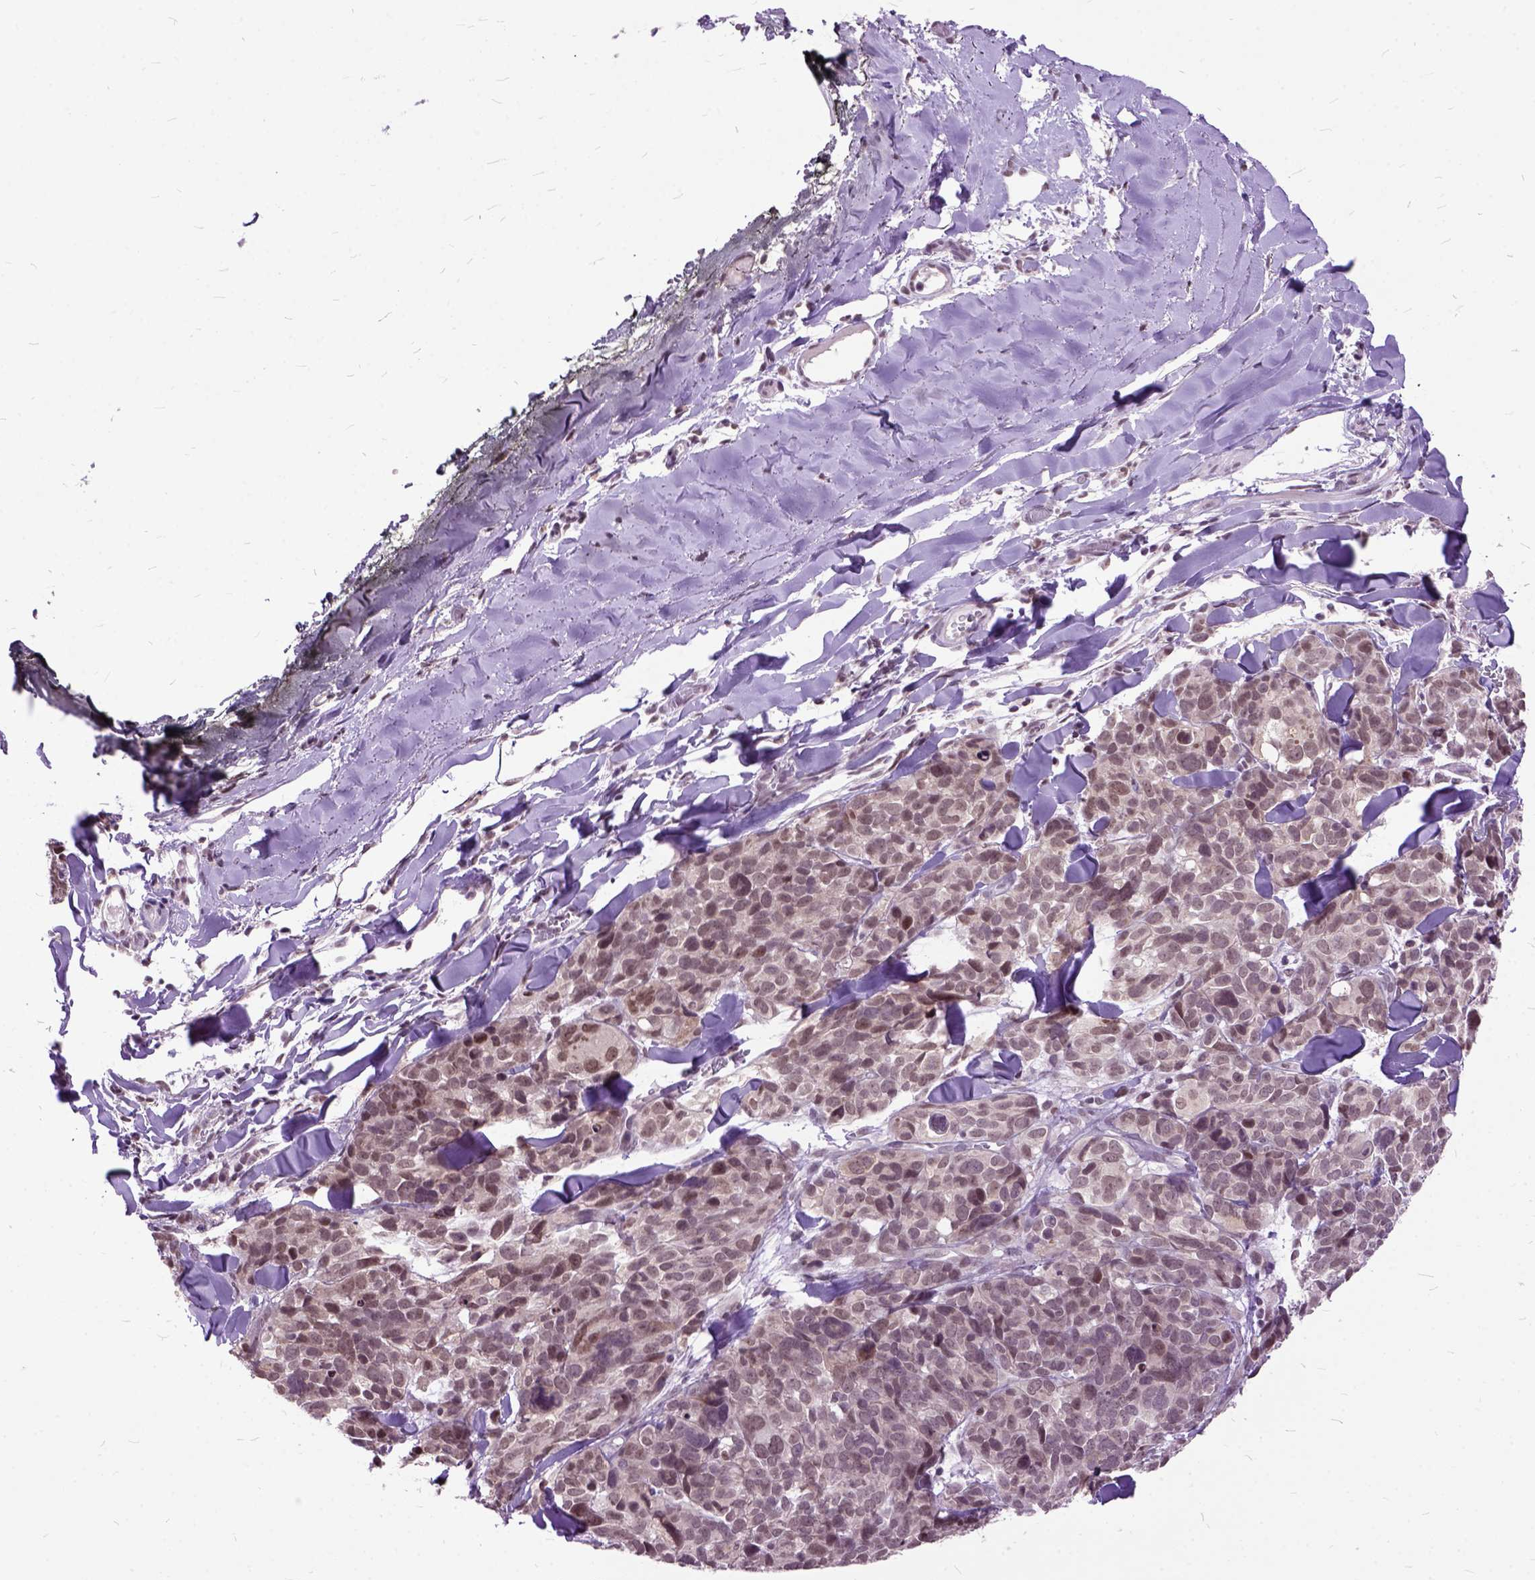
{"staining": {"intensity": "moderate", "quantity": ">75%", "location": "nuclear"}, "tissue": "melanoma", "cell_type": "Tumor cells", "image_type": "cancer", "snomed": [{"axis": "morphology", "description": "Malignant melanoma, NOS"}, {"axis": "topography", "description": "Skin"}], "caption": "Protein analysis of malignant melanoma tissue shows moderate nuclear positivity in about >75% of tumor cells.", "gene": "ORC5", "patient": {"sex": "male", "age": 51}}